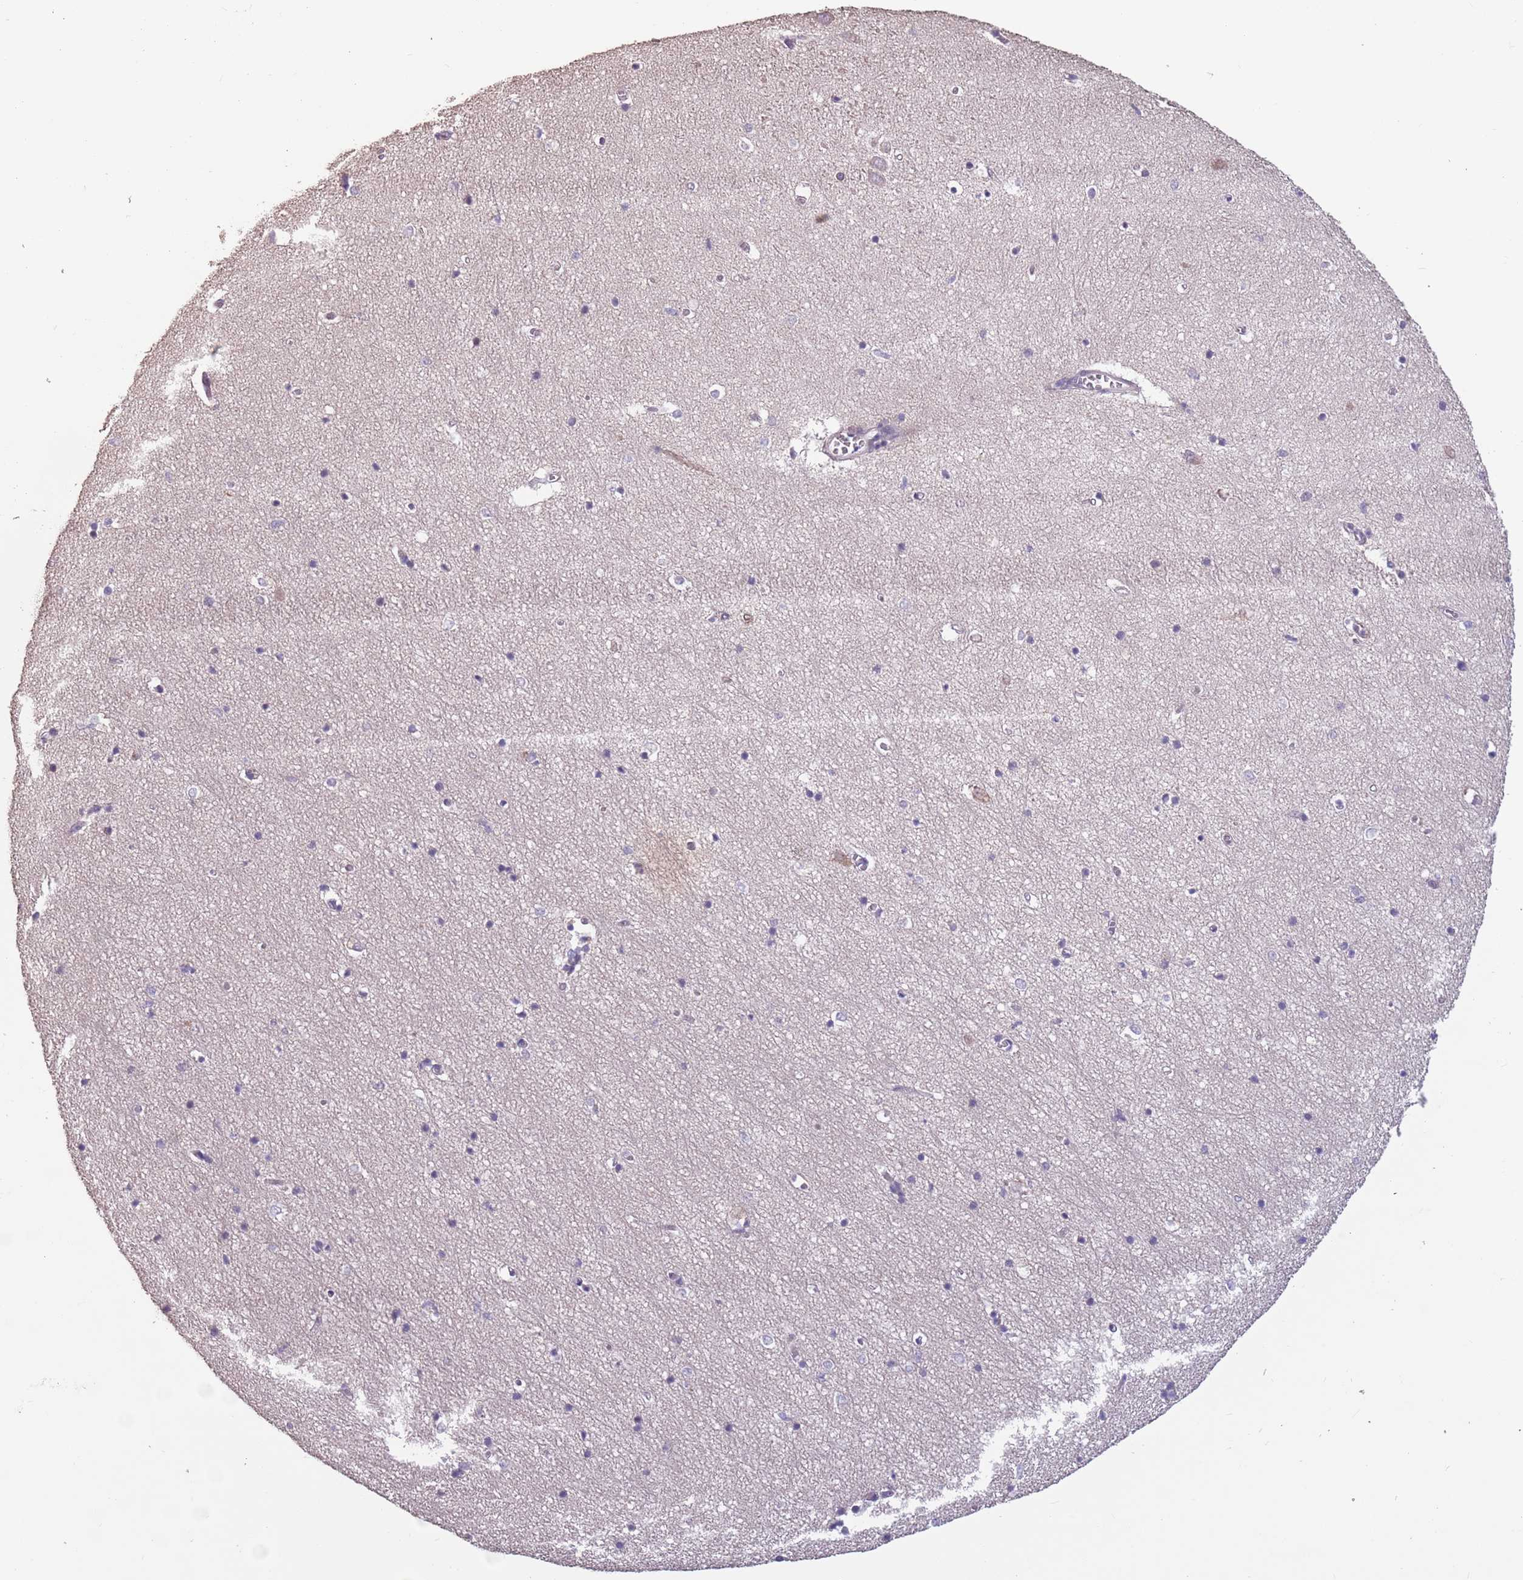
{"staining": {"intensity": "negative", "quantity": "none", "location": "none"}, "tissue": "hippocampus", "cell_type": "Glial cells", "image_type": "normal", "snomed": [{"axis": "morphology", "description": "Normal tissue, NOS"}, {"axis": "topography", "description": "Hippocampus"}], "caption": "The immunohistochemistry histopathology image has no significant positivity in glial cells of hippocampus. The staining is performed using DAB (3,3'-diaminobenzidine) brown chromogen with nuclei counter-stained in using hematoxylin.", "gene": "MBD3L1", "patient": {"sex": "female", "age": 64}}